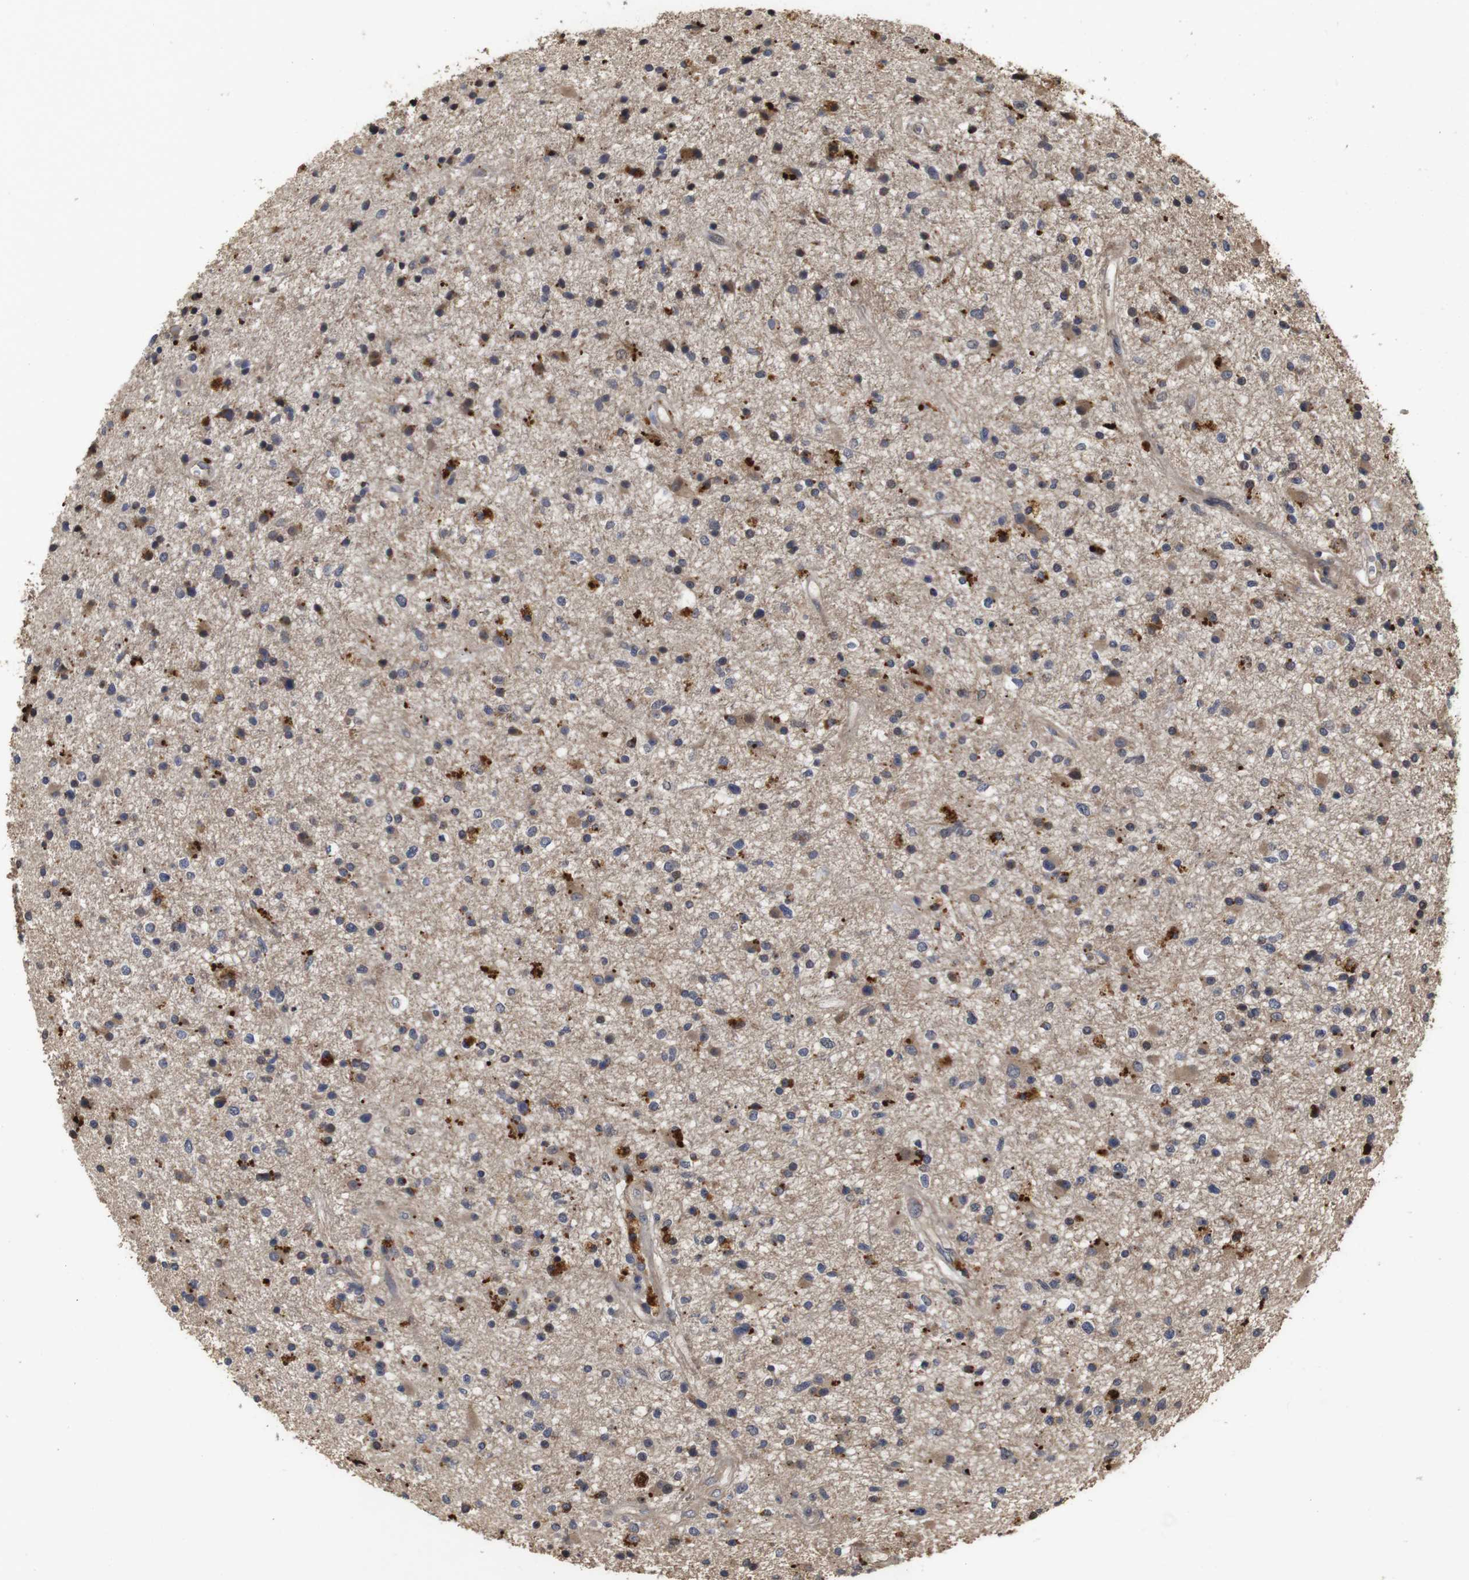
{"staining": {"intensity": "moderate", "quantity": ">75%", "location": "cytoplasmic/membranous"}, "tissue": "glioma", "cell_type": "Tumor cells", "image_type": "cancer", "snomed": [{"axis": "morphology", "description": "Glioma, malignant, High grade"}, {"axis": "topography", "description": "Brain"}], "caption": "Glioma was stained to show a protein in brown. There is medium levels of moderate cytoplasmic/membranous positivity in approximately >75% of tumor cells.", "gene": "PTPN14", "patient": {"sex": "male", "age": 33}}